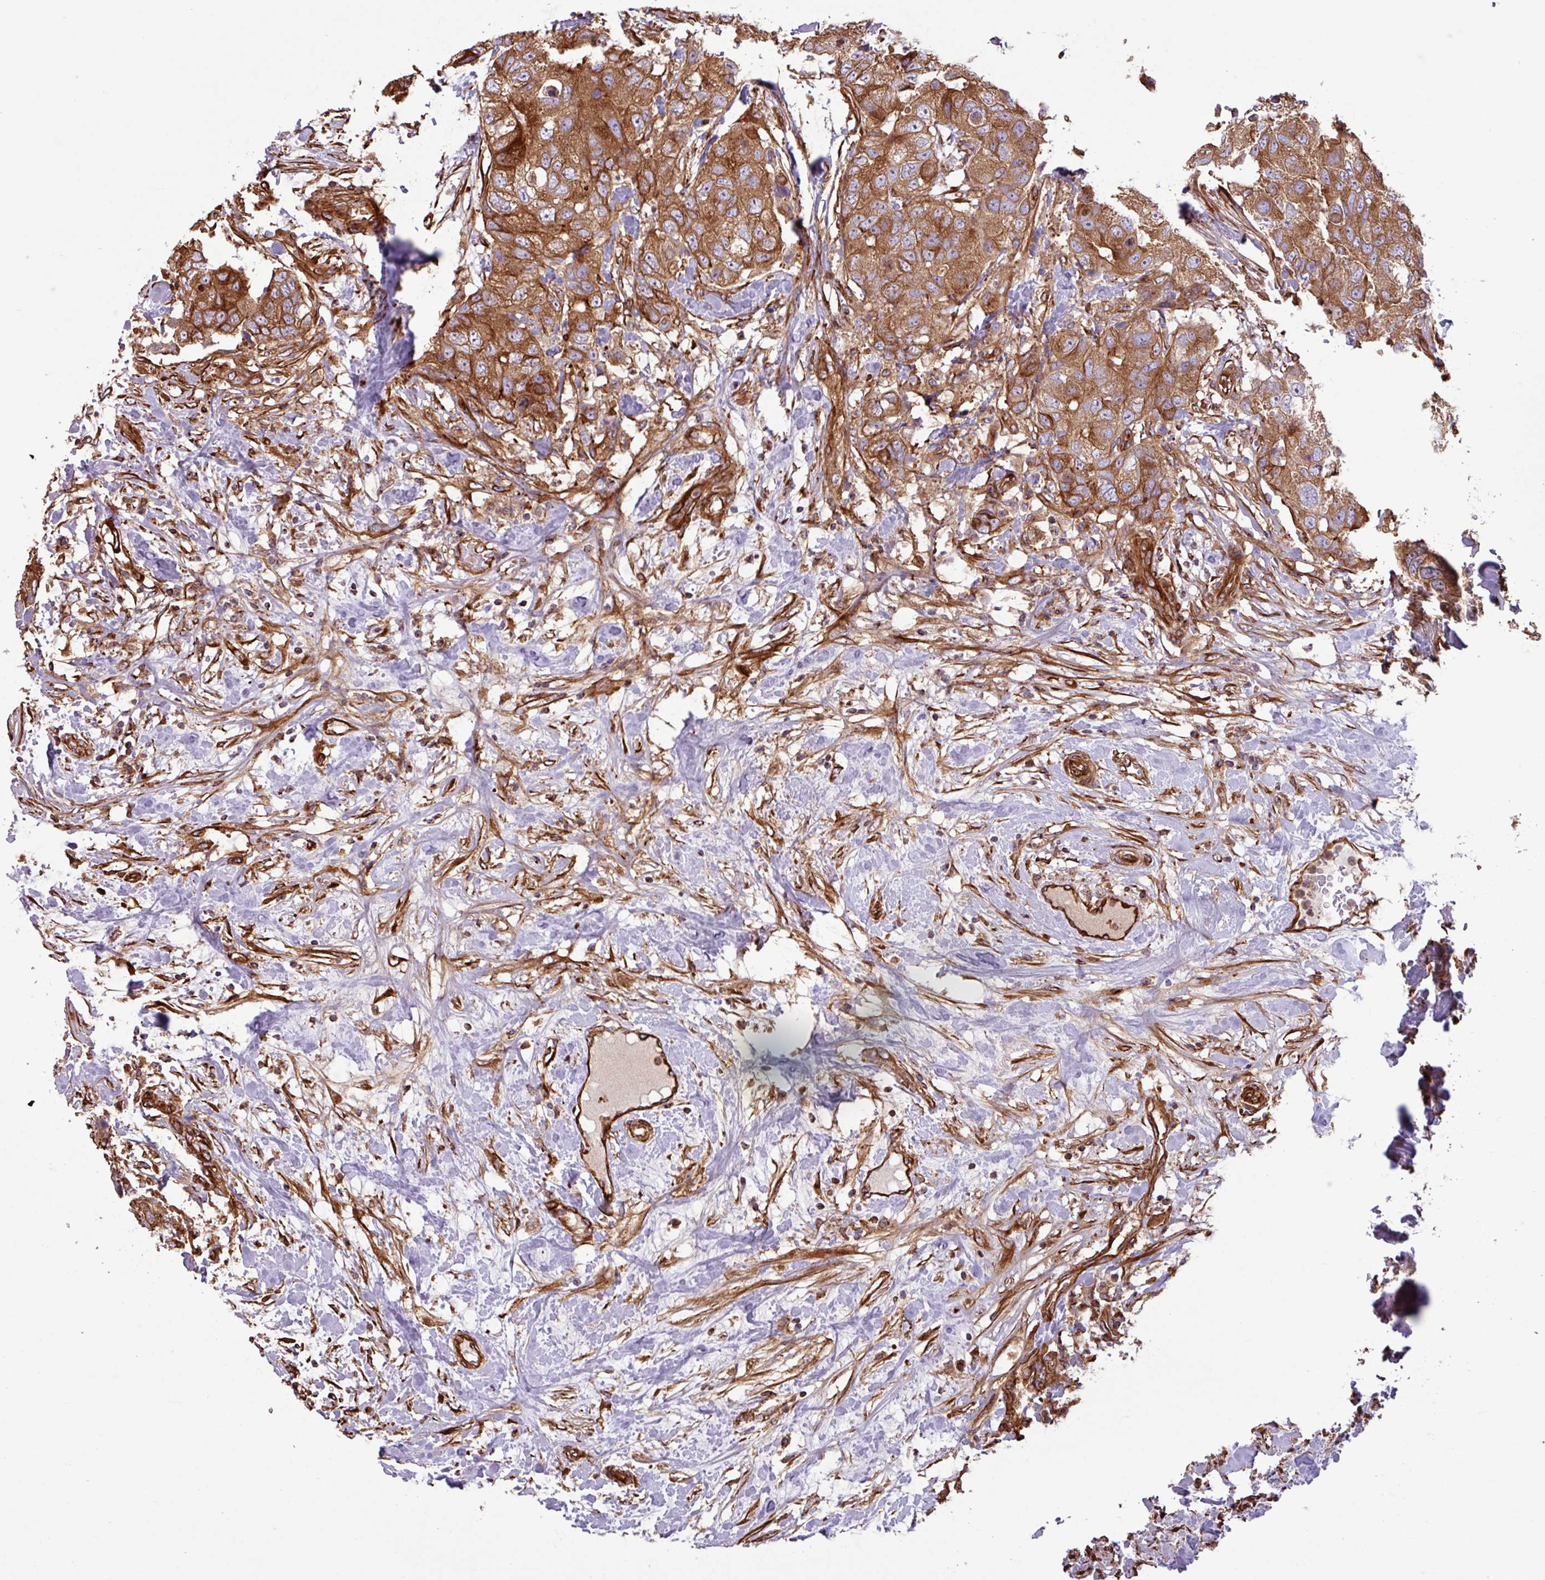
{"staining": {"intensity": "strong", "quantity": ">75%", "location": "cytoplasmic/membranous"}, "tissue": "breast cancer", "cell_type": "Tumor cells", "image_type": "cancer", "snomed": [{"axis": "morphology", "description": "Duct carcinoma"}, {"axis": "topography", "description": "Breast"}], "caption": "A histopathology image of breast cancer (infiltrating ductal carcinoma) stained for a protein reveals strong cytoplasmic/membranous brown staining in tumor cells. Using DAB (brown) and hematoxylin (blue) stains, captured at high magnification using brightfield microscopy.", "gene": "ZNF300", "patient": {"sex": "female", "age": 62}}